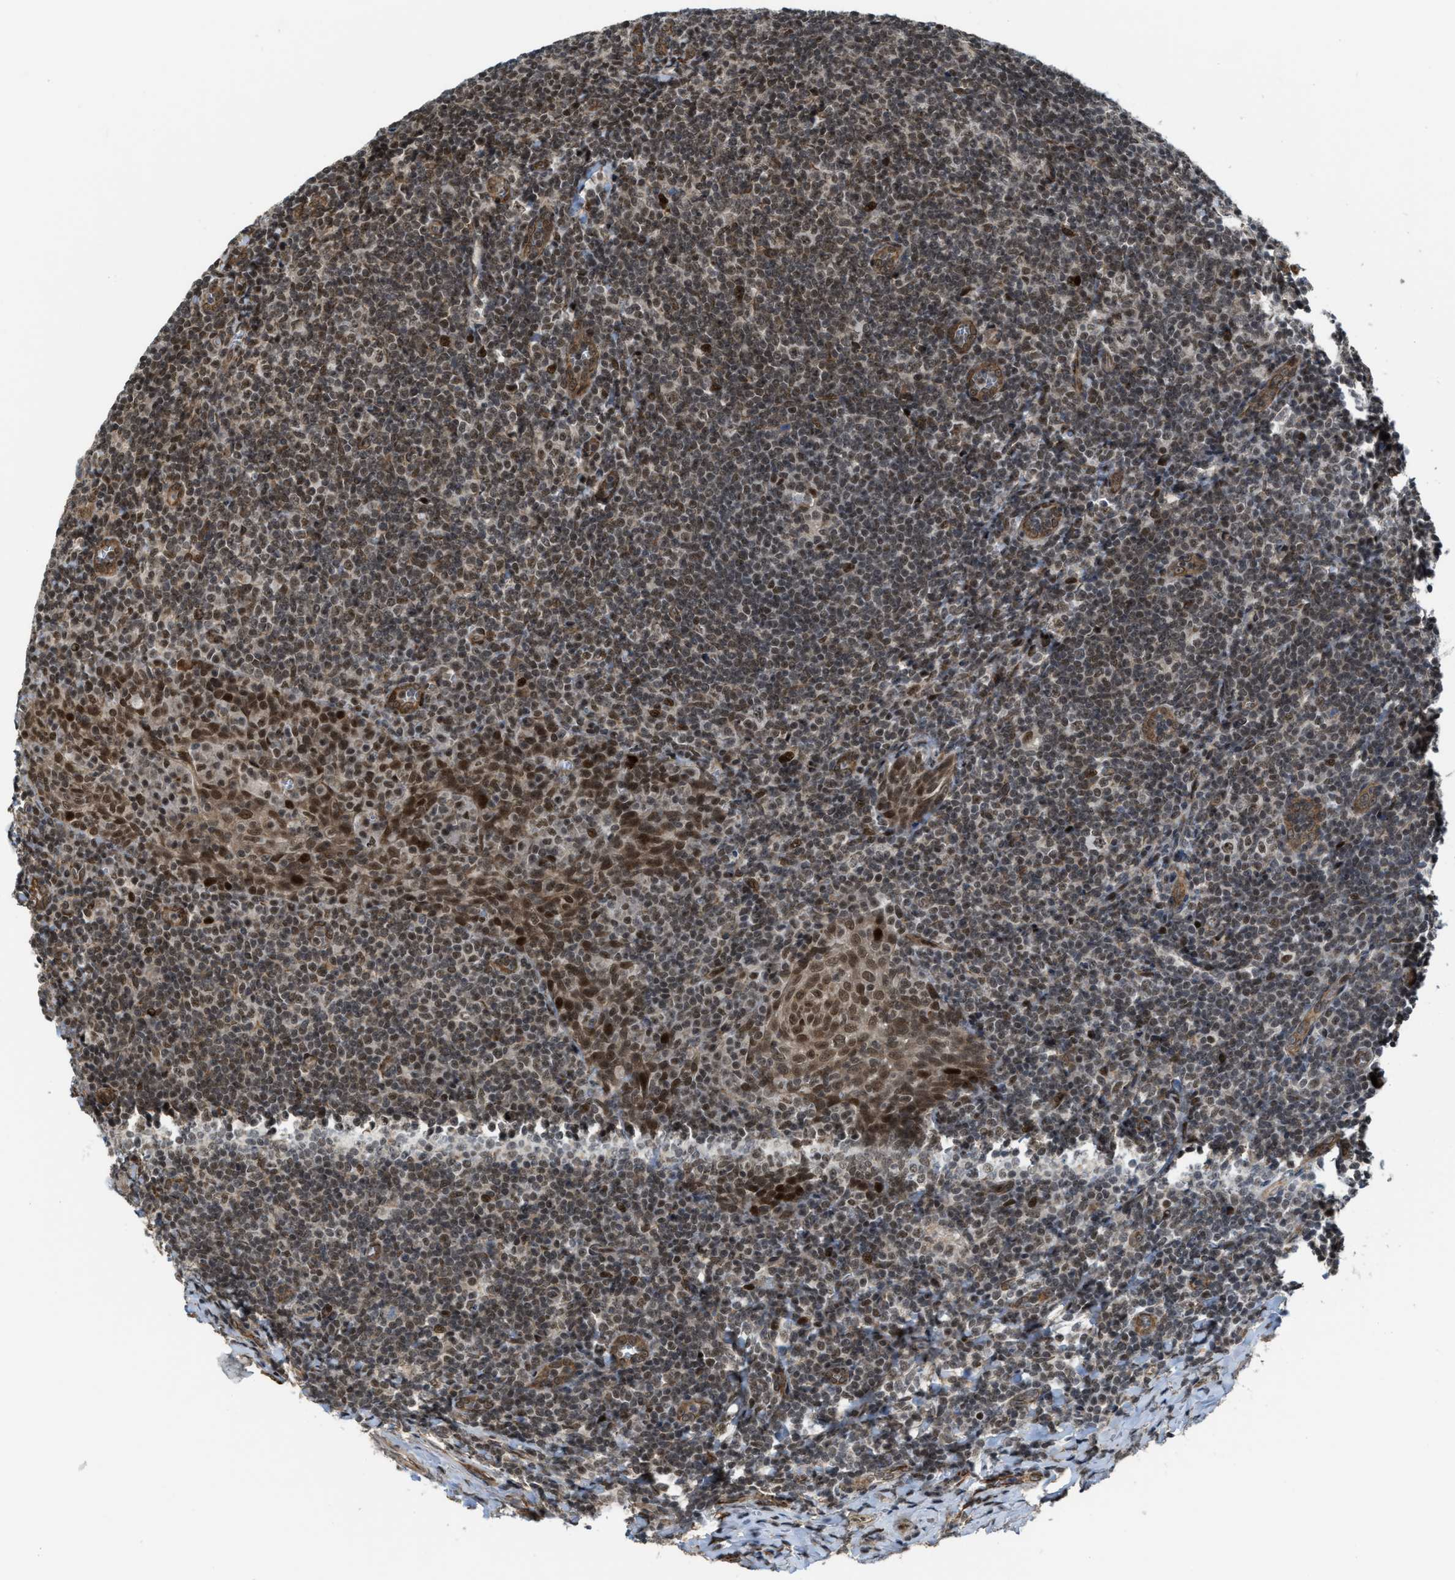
{"staining": {"intensity": "weak", "quantity": "25%-75%", "location": "nuclear"}, "tissue": "tonsil", "cell_type": "Germinal center cells", "image_type": "normal", "snomed": [{"axis": "morphology", "description": "Normal tissue, NOS"}, {"axis": "topography", "description": "Tonsil"}], "caption": "Normal tonsil demonstrates weak nuclear staining in about 25%-75% of germinal center cells, visualized by immunohistochemistry.", "gene": "ZNF250", "patient": {"sex": "male", "age": 37}}